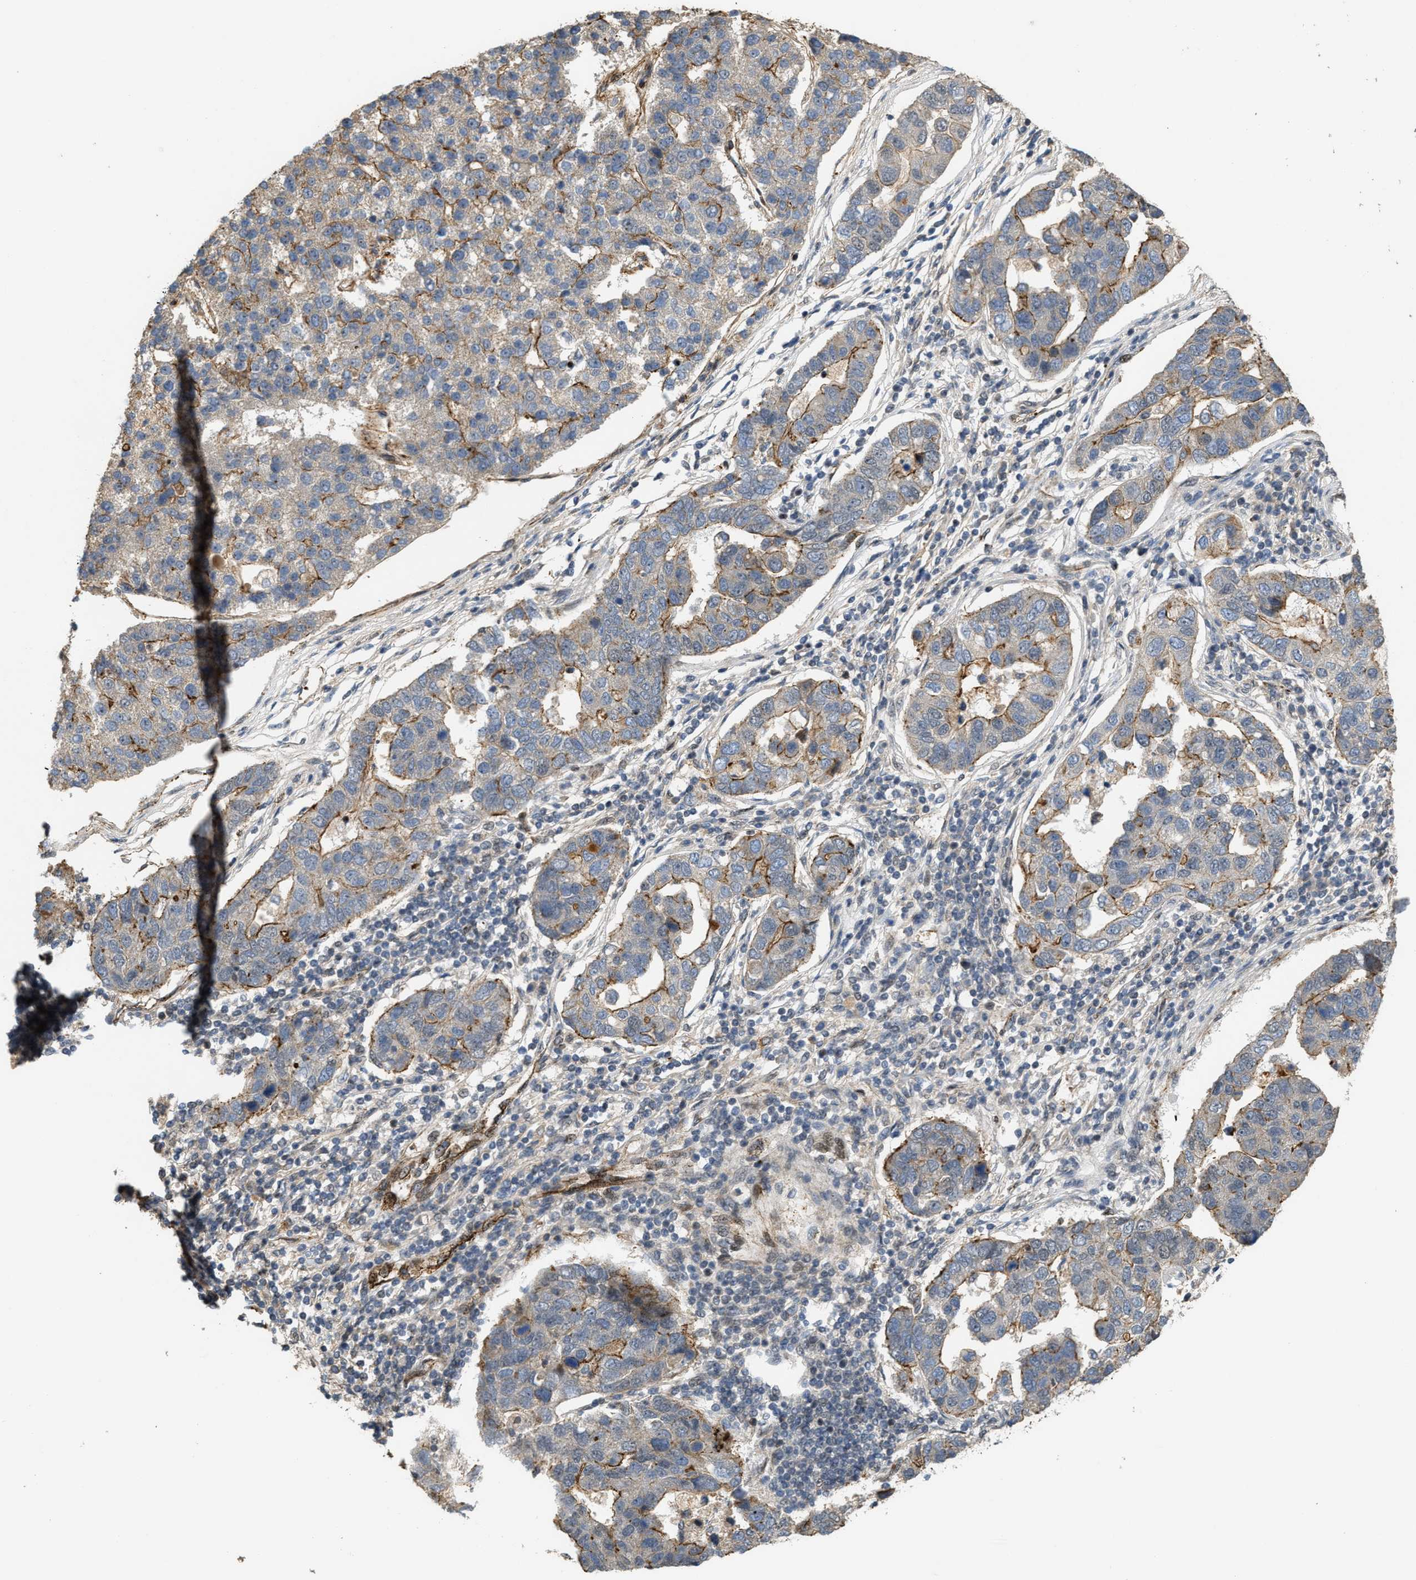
{"staining": {"intensity": "moderate", "quantity": "25%-75%", "location": "cytoplasmic/membranous"}, "tissue": "pancreatic cancer", "cell_type": "Tumor cells", "image_type": "cancer", "snomed": [{"axis": "morphology", "description": "Adenocarcinoma, NOS"}, {"axis": "topography", "description": "Pancreas"}], "caption": "Immunohistochemistry image of adenocarcinoma (pancreatic) stained for a protein (brown), which exhibits medium levels of moderate cytoplasmic/membranous expression in approximately 25%-75% of tumor cells.", "gene": "DPF2", "patient": {"sex": "female", "age": 61}}